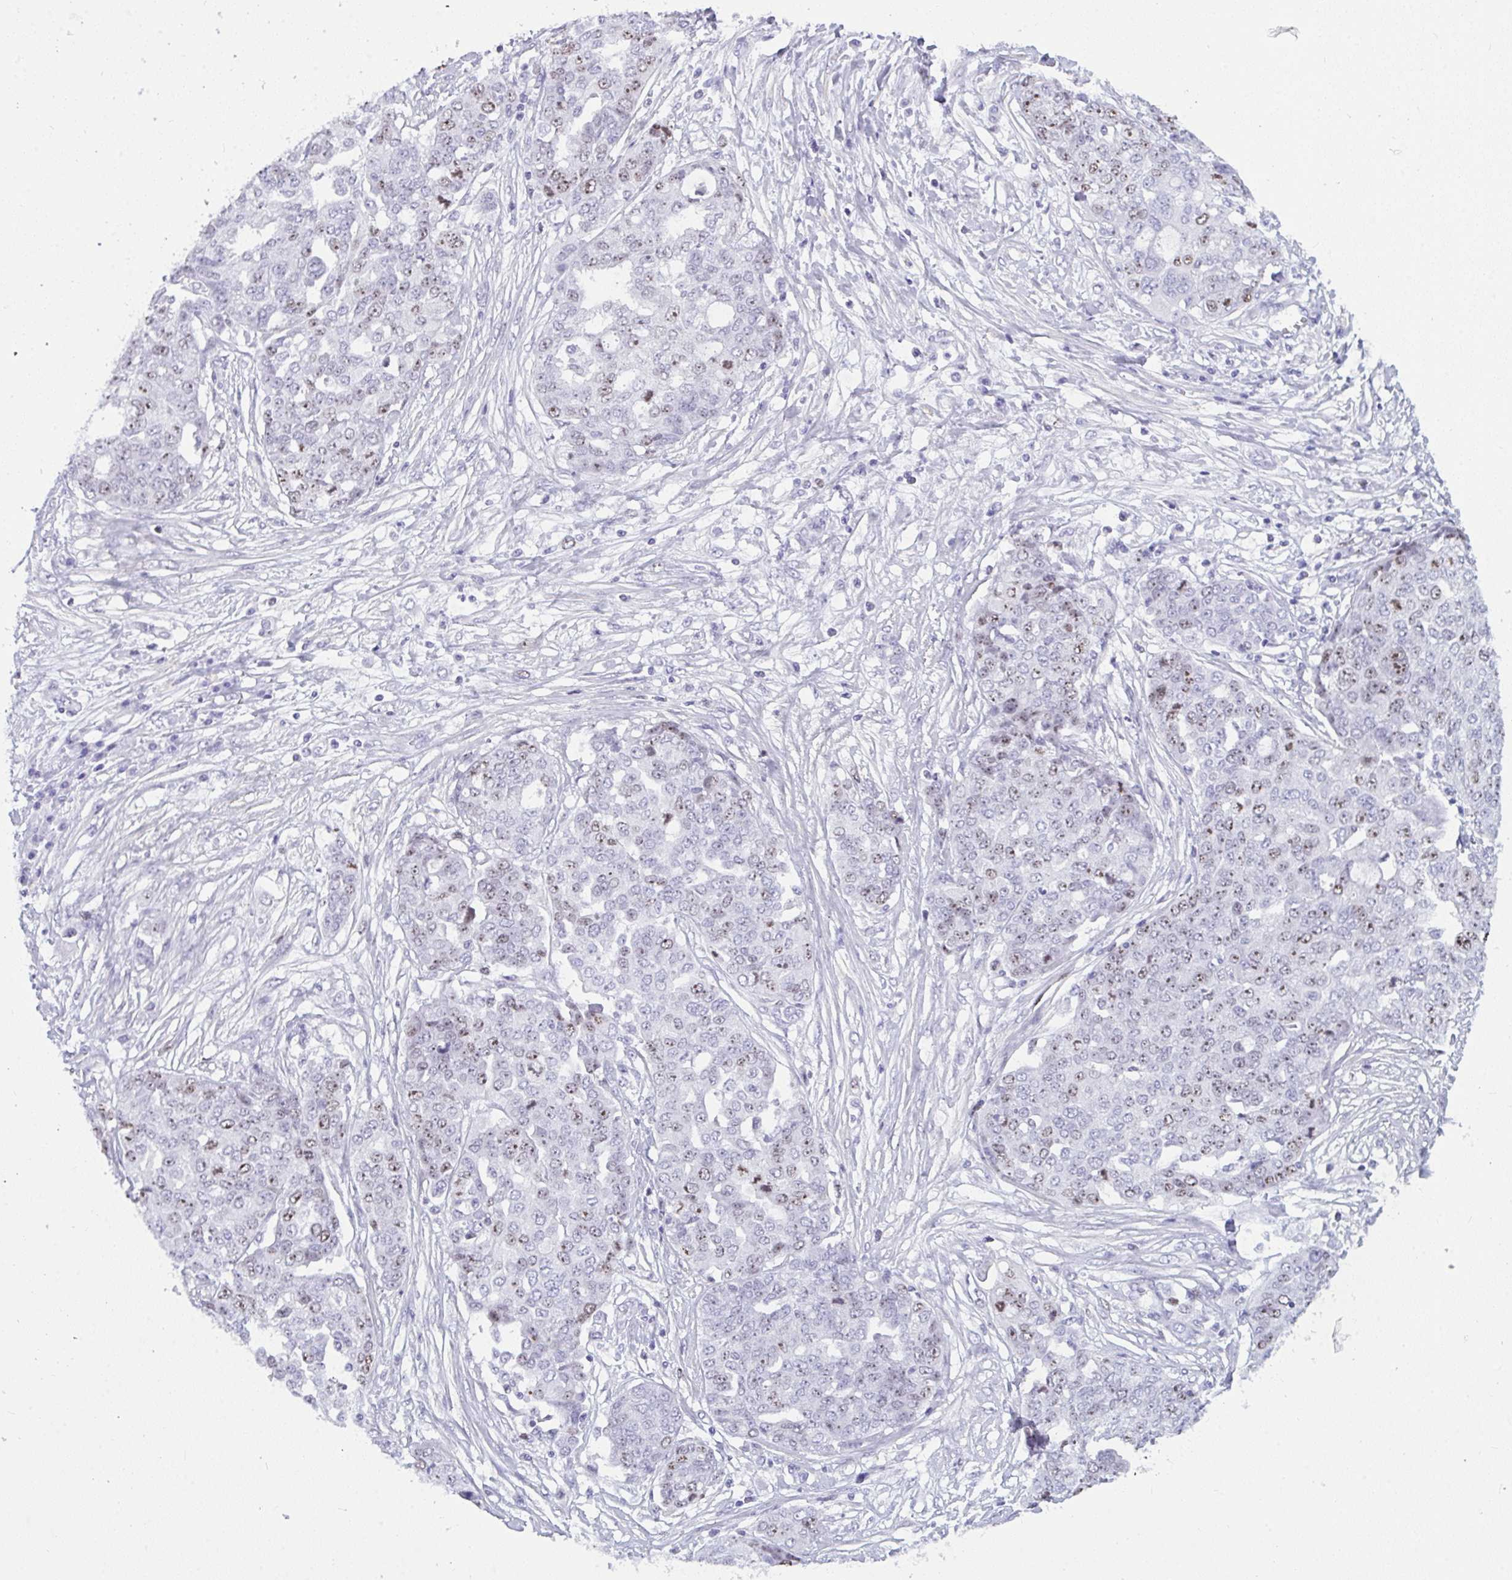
{"staining": {"intensity": "moderate", "quantity": "25%-75%", "location": "nuclear"}, "tissue": "ovarian cancer", "cell_type": "Tumor cells", "image_type": "cancer", "snomed": [{"axis": "morphology", "description": "Cystadenocarcinoma, serous, NOS"}, {"axis": "topography", "description": "Soft tissue"}, {"axis": "topography", "description": "Ovary"}], "caption": "Moderate nuclear expression is seen in approximately 25%-75% of tumor cells in ovarian serous cystadenocarcinoma.", "gene": "SUZ12", "patient": {"sex": "female", "age": 57}}